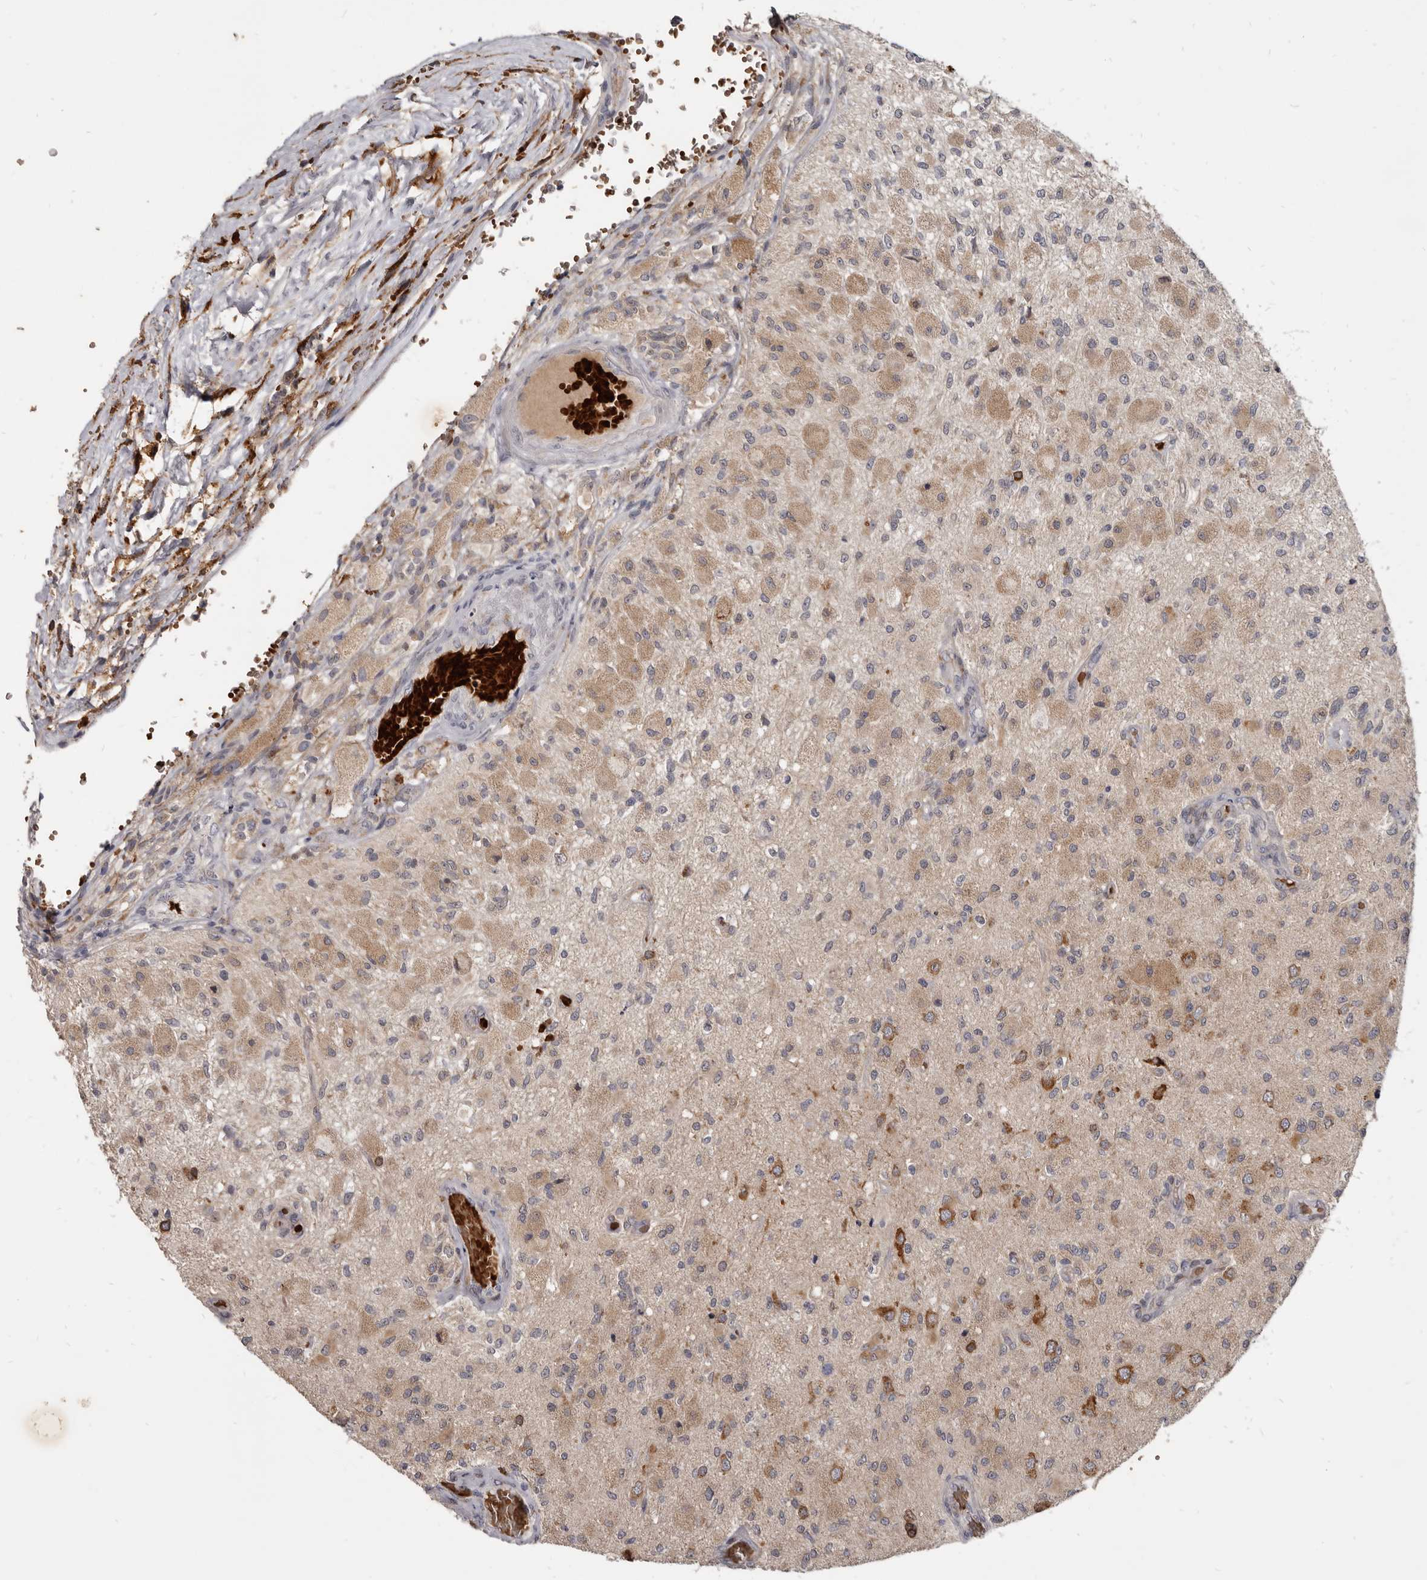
{"staining": {"intensity": "weak", "quantity": "25%-75%", "location": "cytoplasmic/membranous"}, "tissue": "glioma", "cell_type": "Tumor cells", "image_type": "cancer", "snomed": [{"axis": "morphology", "description": "Normal tissue, NOS"}, {"axis": "morphology", "description": "Glioma, malignant, High grade"}, {"axis": "topography", "description": "Cerebral cortex"}], "caption": "Tumor cells exhibit low levels of weak cytoplasmic/membranous staining in about 25%-75% of cells in malignant high-grade glioma. The protein of interest is shown in brown color, while the nuclei are stained blue.", "gene": "NENF", "patient": {"sex": "male", "age": 77}}